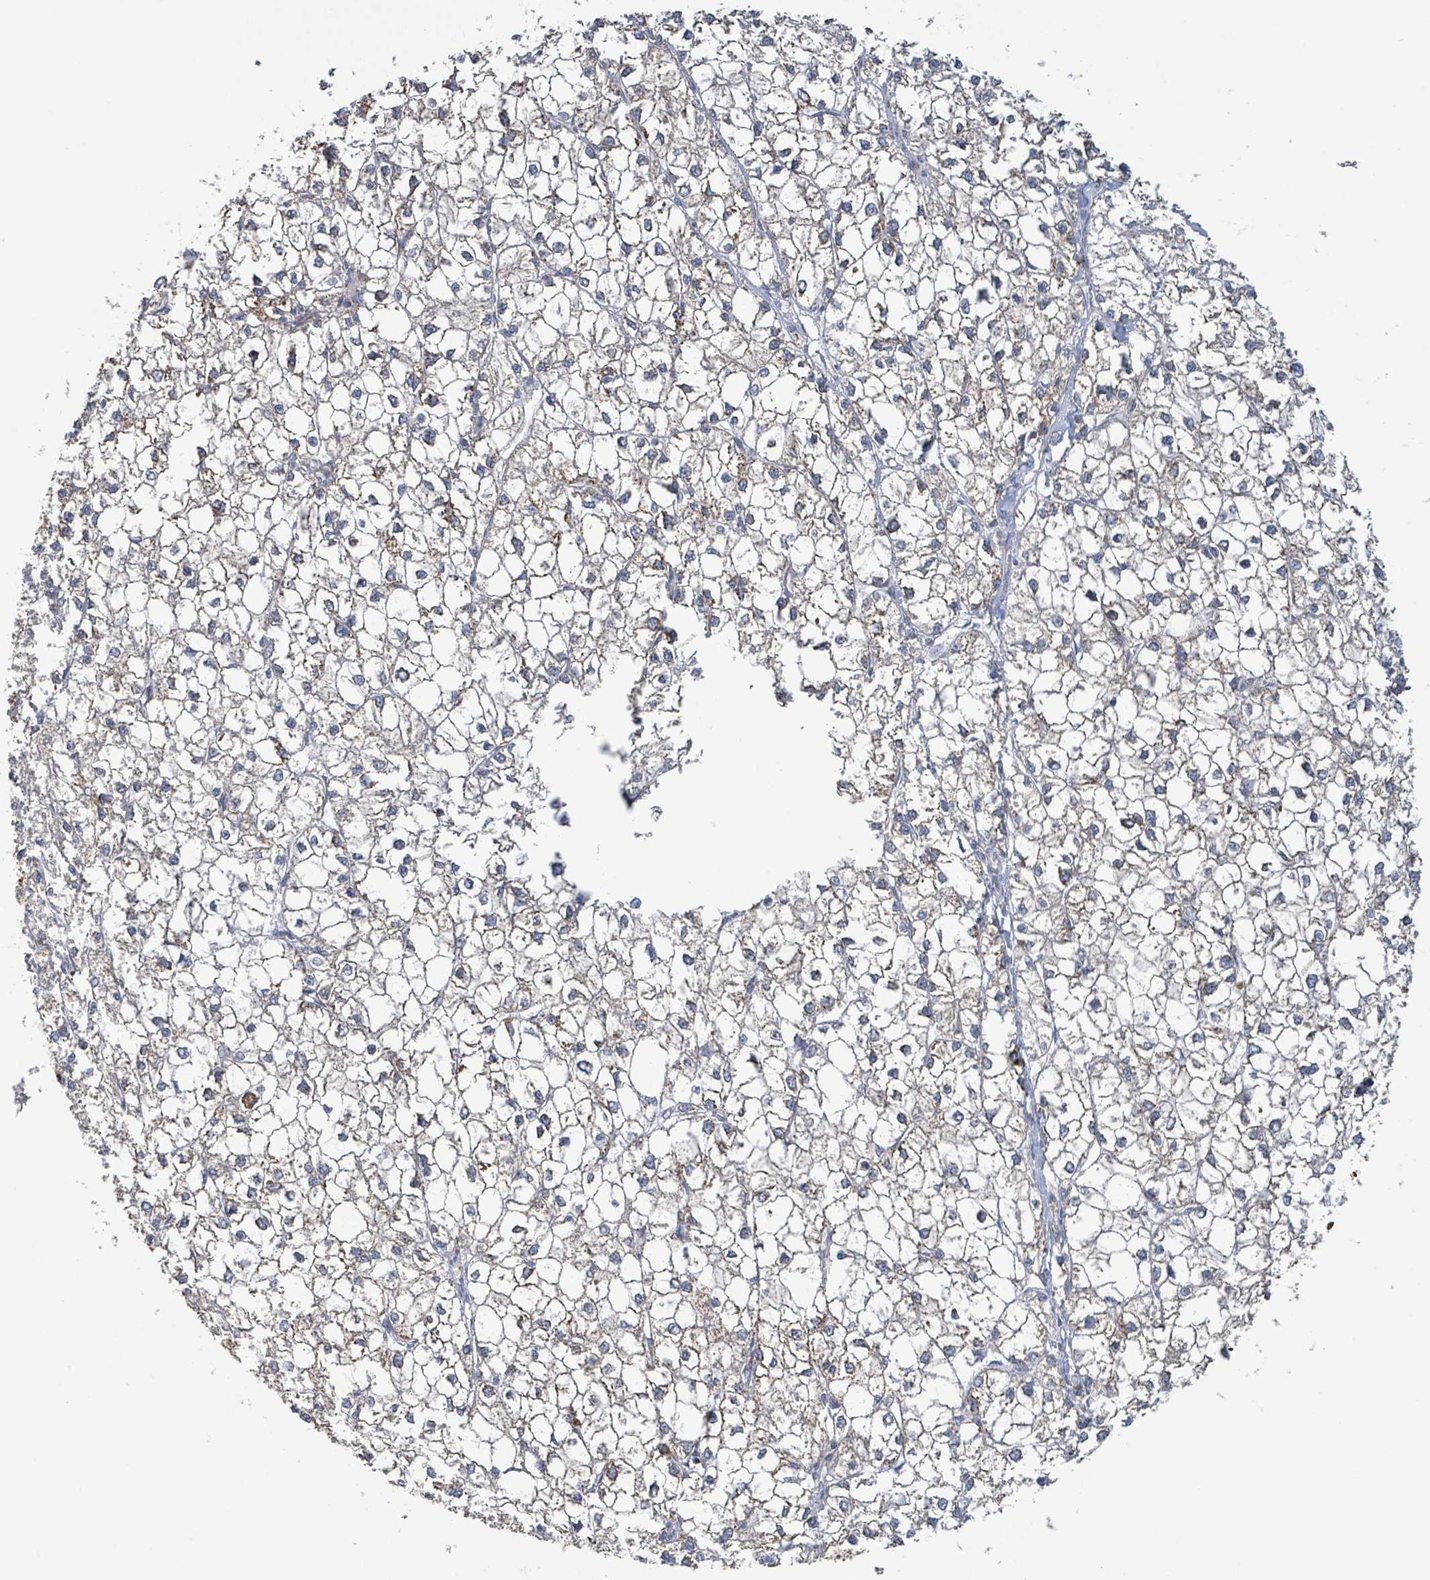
{"staining": {"intensity": "weak", "quantity": "<25%", "location": "cytoplasmic/membranous"}, "tissue": "liver cancer", "cell_type": "Tumor cells", "image_type": "cancer", "snomed": [{"axis": "morphology", "description": "Carcinoma, Hepatocellular, NOS"}, {"axis": "topography", "description": "Liver"}], "caption": "Tumor cells are negative for brown protein staining in liver cancer.", "gene": "SUCLG2", "patient": {"sex": "female", "age": 43}}